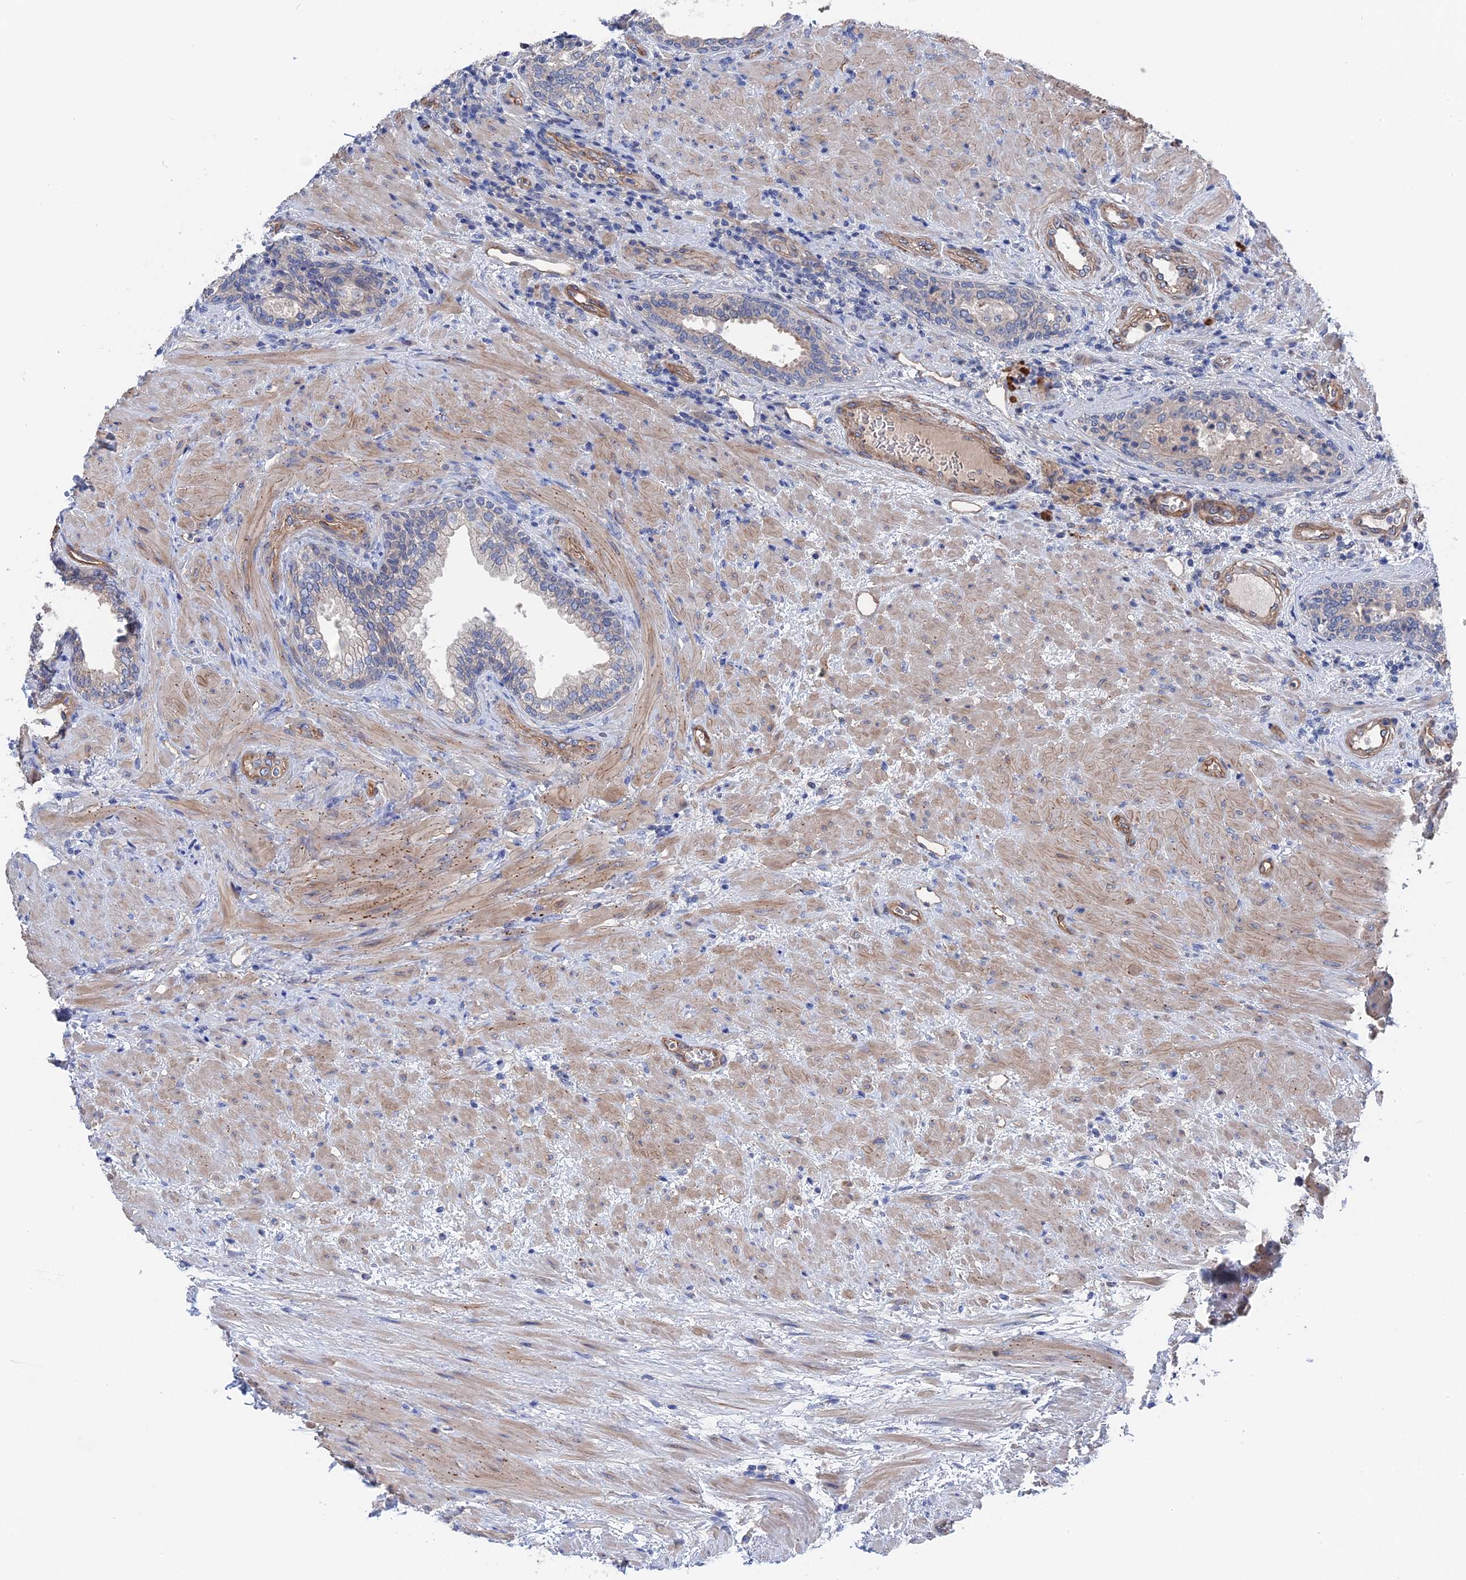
{"staining": {"intensity": "moderate", "quantity": "<25%", "location": "cytoplasmic/membranous"}, "tissue": "prostate", "cell_type": "Glandular cells", "image_type": "normal", "snomed": [{"axis": "morphology", "description": "Normal tissue, NOS"}, {"axis": "topography", "description": "Prostate"}], "caption": "Immunohistochemistry (IHC) (DAB) staining of benign human prostate shows moderate cytoplasmic/membranous protein staining in about <25% of glandular cells.", "gene": "MTHFSD", "patient": {"sex": "male", "age": 76}}